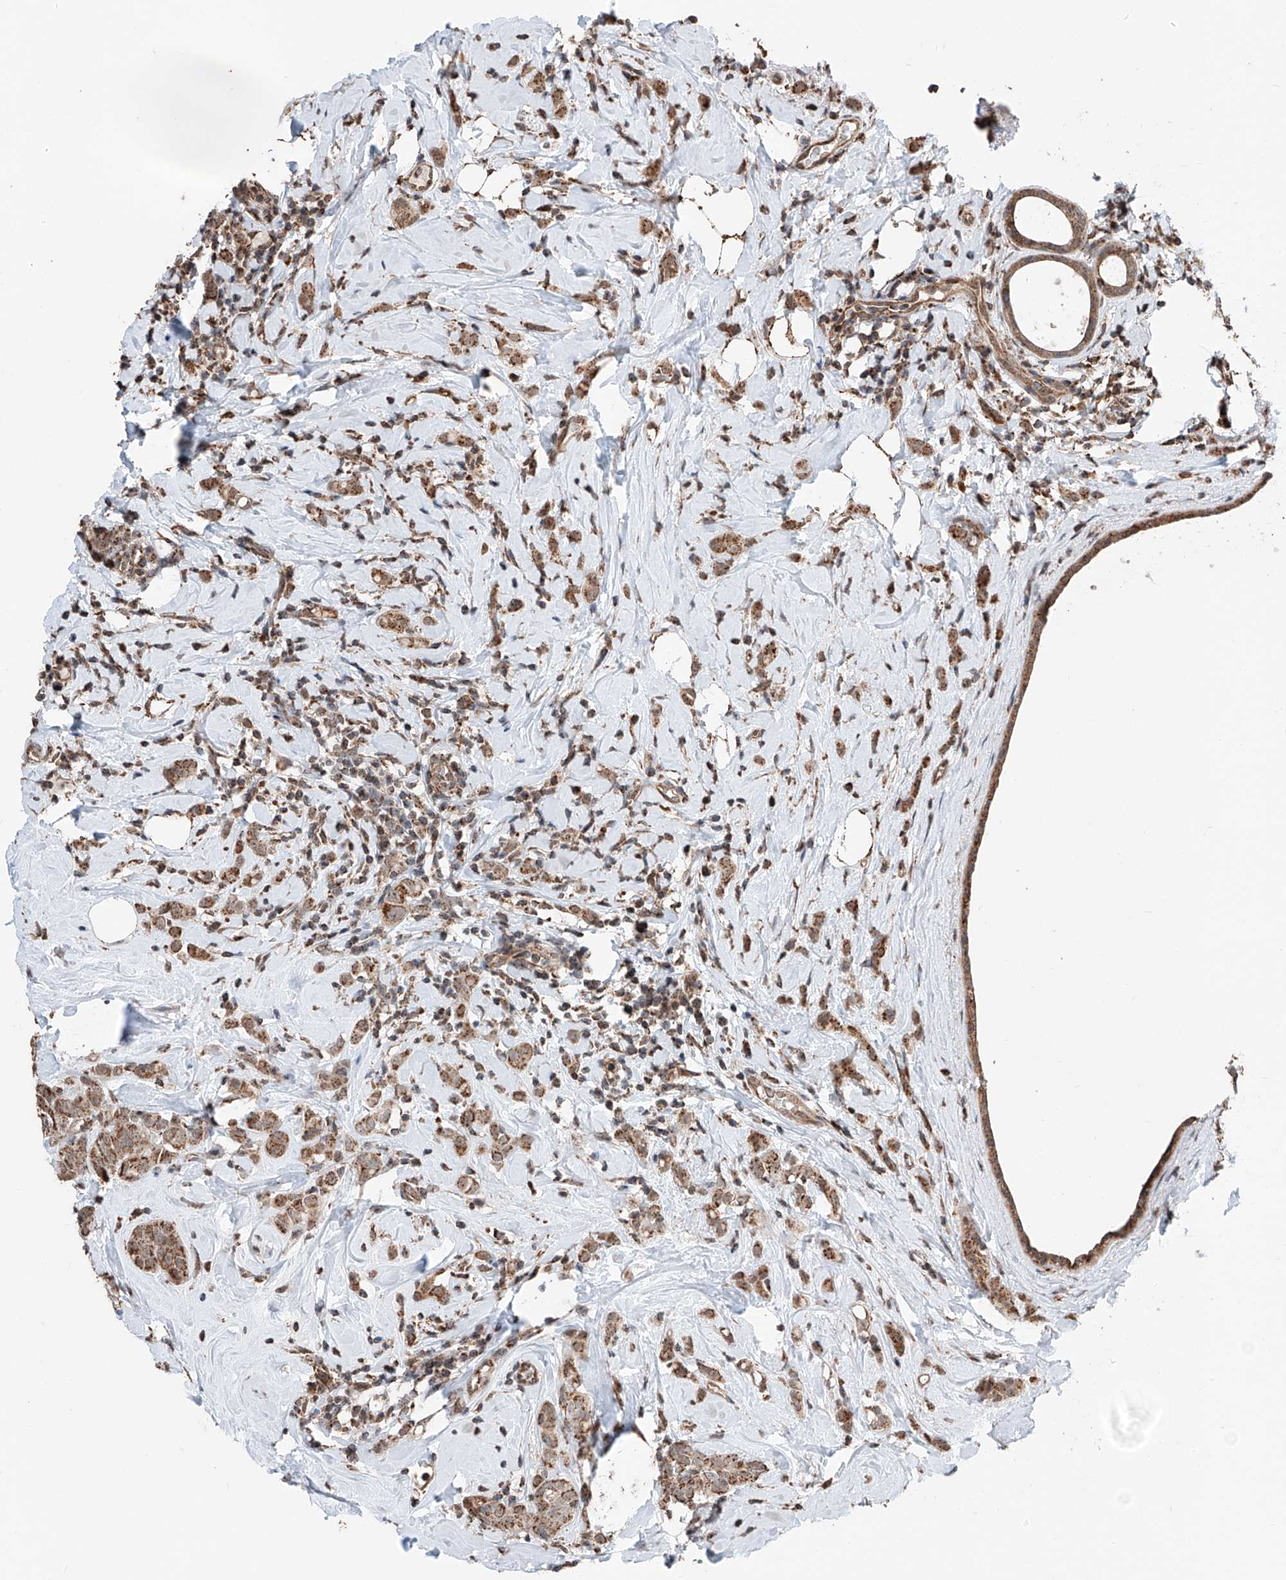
{"staining": {"intensity": "moderate", "quantity": ">75%", "location": "cytoplasmic/membranous"}, "tissue": "breast cancer", "cell_type": "Tumor cells", "image_type": "cancer", "snomed": [{"axis": "morphology", "description": "Lobular carcinoma"}, {"axis": "topography", "description": "Breast"}], "caption": "Protein expression analysis of breast lobular carcinoma displays moderate cytoplasmic/membranous expression in approximately >75% of tumor cells. Using DAB (brown) and hematoxylin (blue) stains, captured at high magnification using brightfield microscopy.", "gene": "ZNF445", "patient": {"sex": "female", "age": 47}}